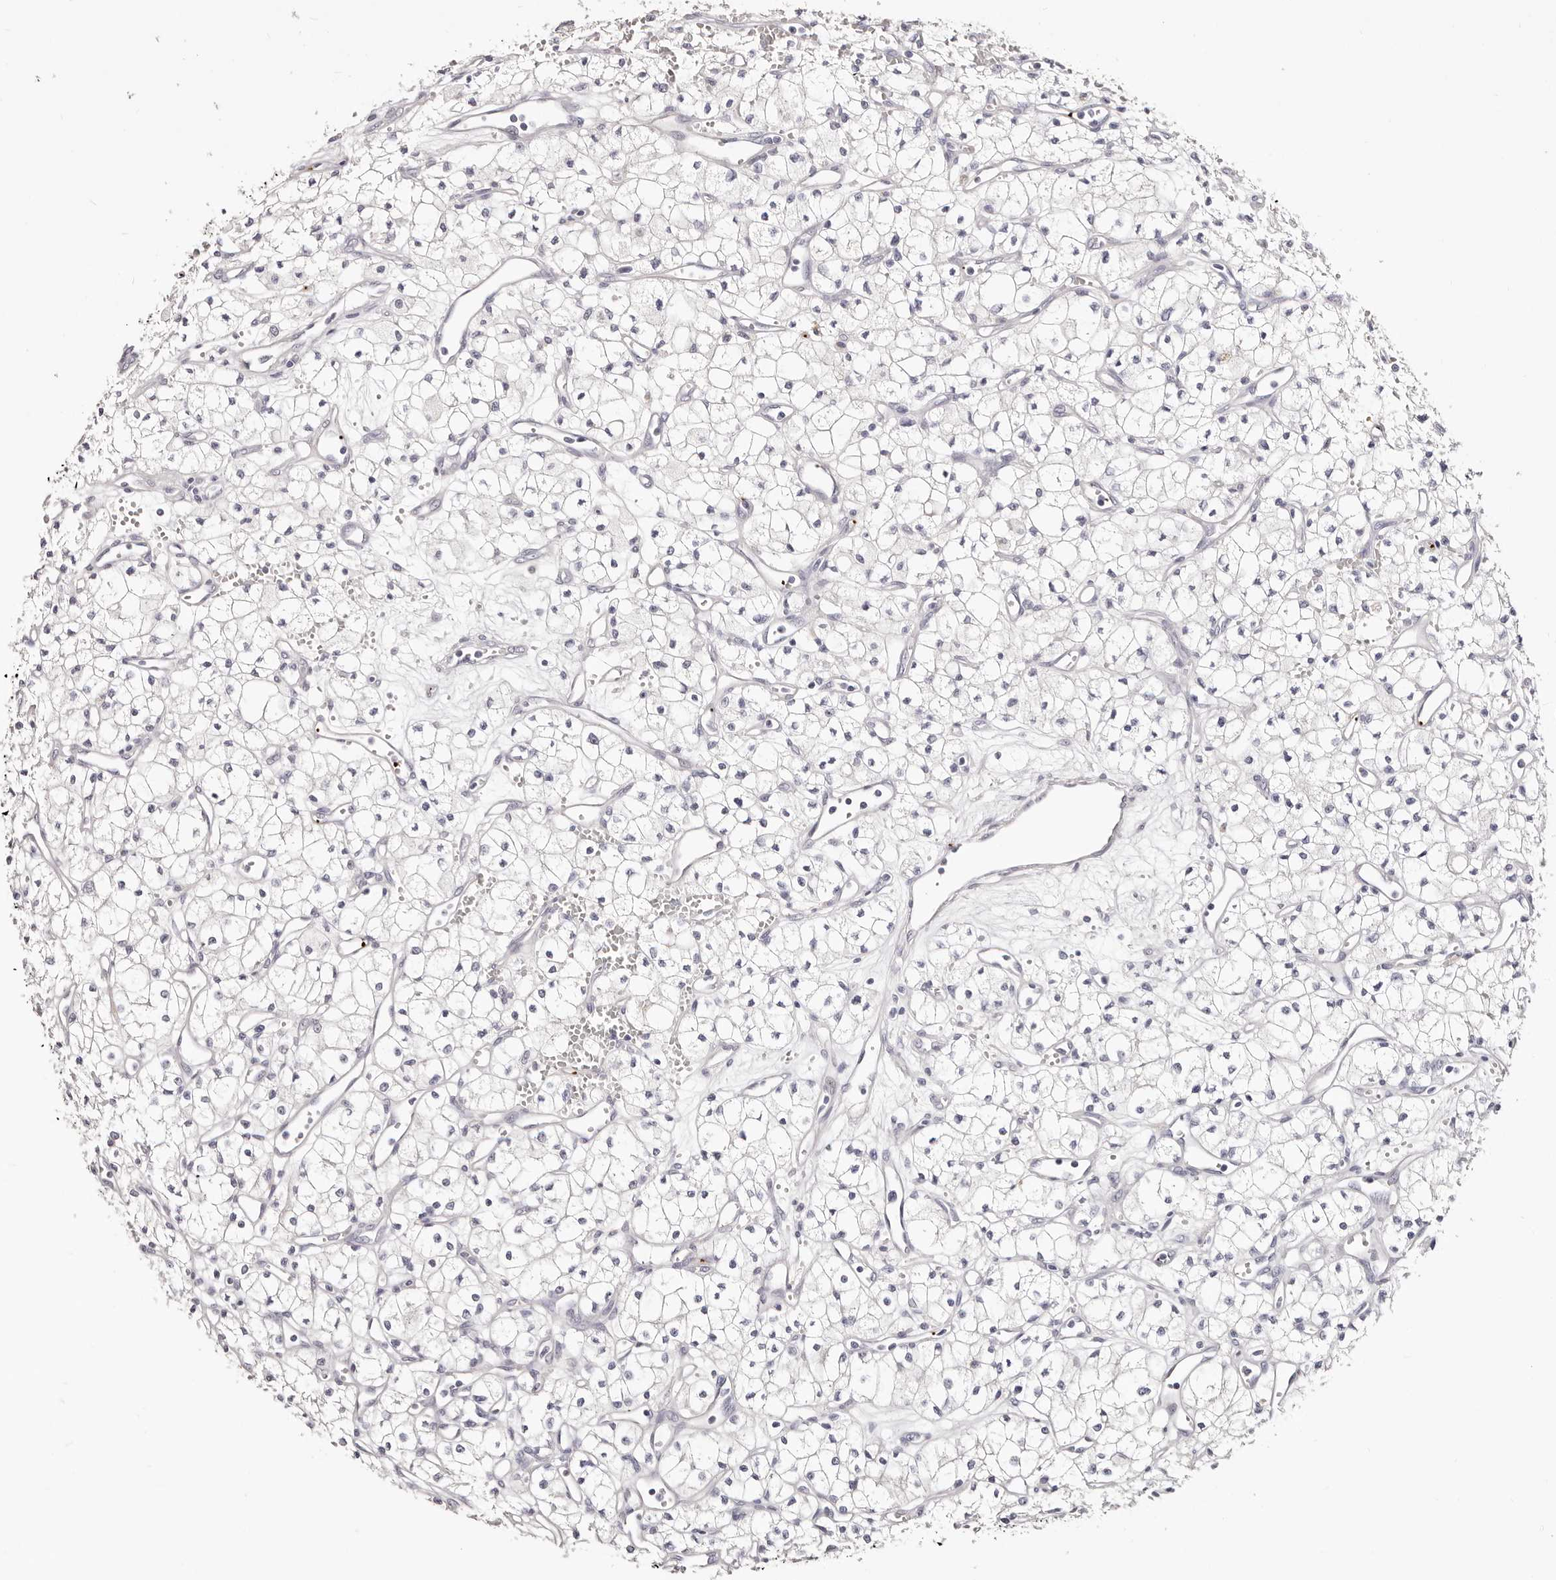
{"staining": {"intensity": "negative", "quantity": "none", "location": "none"}, "tissue": "renal cancer", "cell_type": "Tumor cells", "image_type": "cancer", "snomed": [{"axis": "morphology", "description": "Adenocarcinoma, NOS"}, {"axis": "topography", "description": "Kidney"}], "caption": "Immunohistochemical staining of adenocarcinoma (renal) reveals no significant positivity in tumor cells.", "gene": "PF4", "patient": {"sex": "male", "age": 59}}